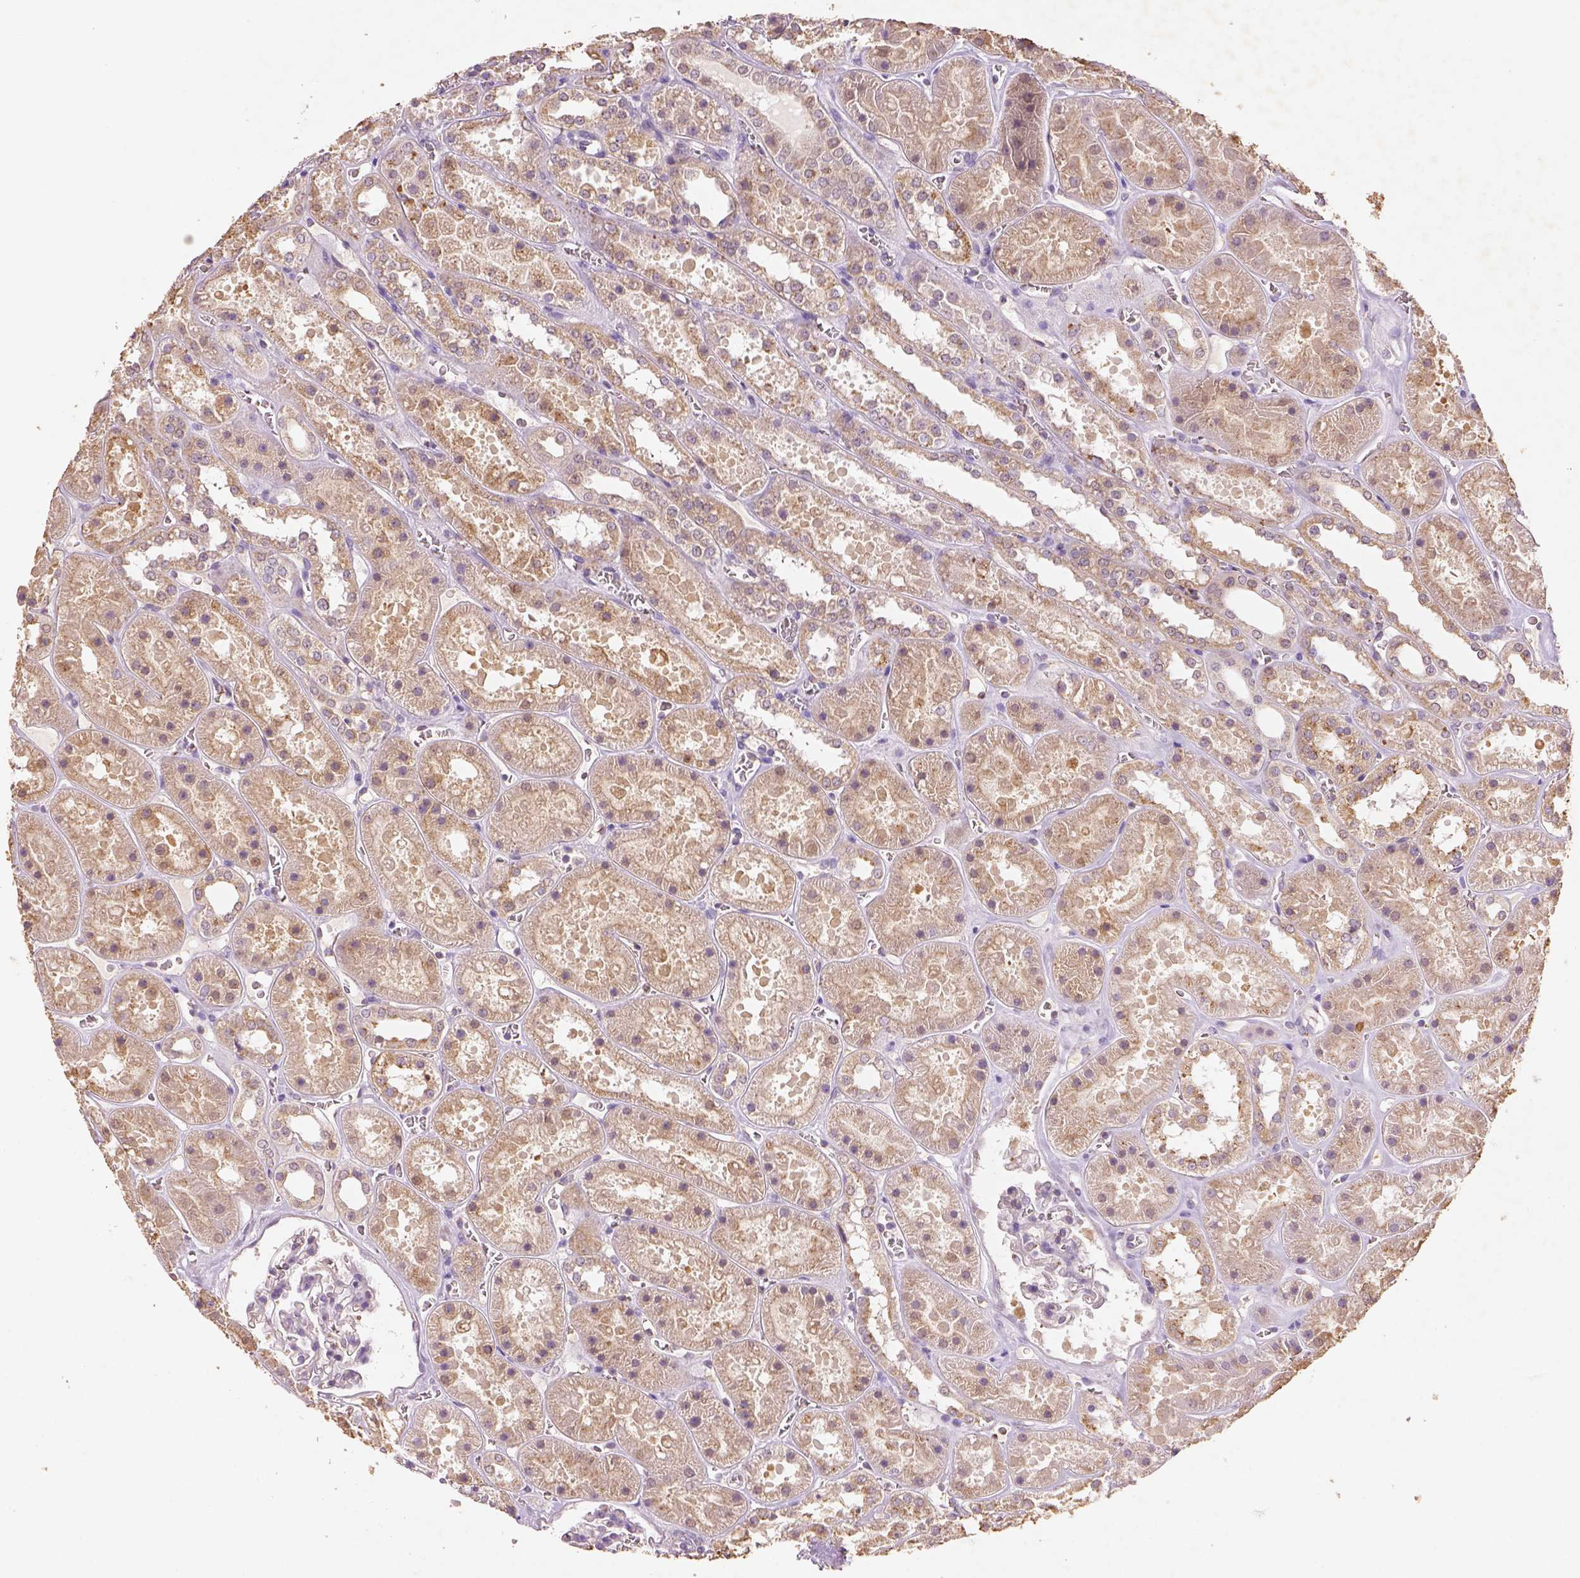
{"staining": {"intensity": "negative", "quantity": "none", "location": "none"}, "tissue": "kidney", "cell_type": "Cells in glomeruli", "image_type": "normal", "snomed": [{"axis": "morphology", "description": "Normal tissue, NOS"}, {"axis": "topography", "description": "Kidney"}], "caption": "An immunohistochemistry (IHC) photomicrograph of benign kidney is shown. There is no staining in cells in glomeruli of kidney. (Brightfield microscopy of DAB (3,3'-diaminobenzidine) immunohistochemistry (IHC) at high magnification).", "gene": "AP2B1", "patient": {"sex": "female", "age": 41}}